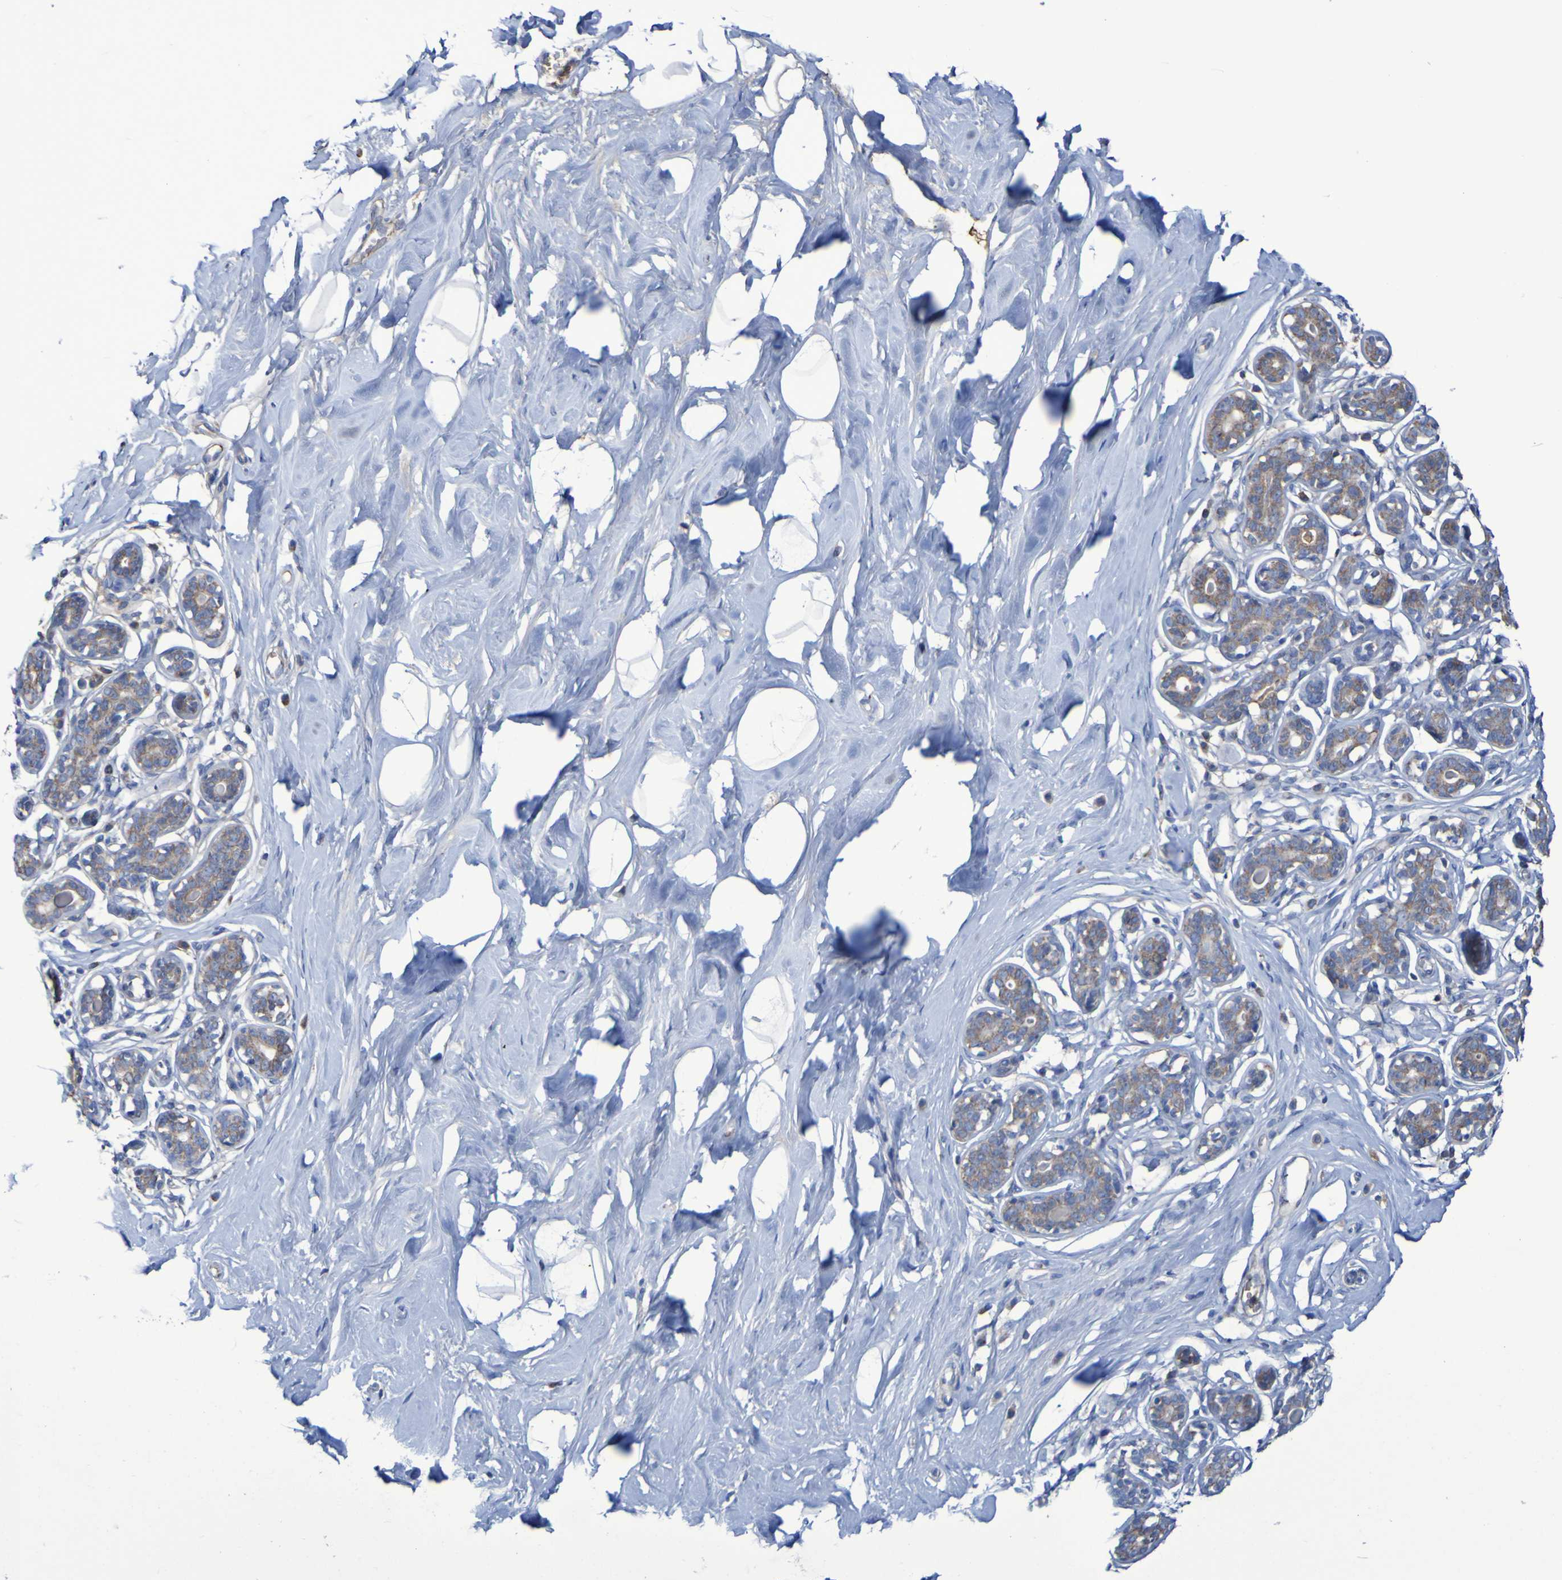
{"staining": {"intensity": "negative", "quantity": "none", "location": "none"}, "tissue": "breast", "cell_type": "Adipocytes", "image_type": "normal", "snomed": [{"axis": "morphology", "description": "Normal tissue, NOS"}, {"axis": "topography", "description": "Breast"}], "caption": "This is an immunohistochemistry (IHC) histopathology image of unremarkable human breast. There is no expression in adipocytes.", "gene": "CNTN2", "patient": {"sex": "female", "age": 23}}